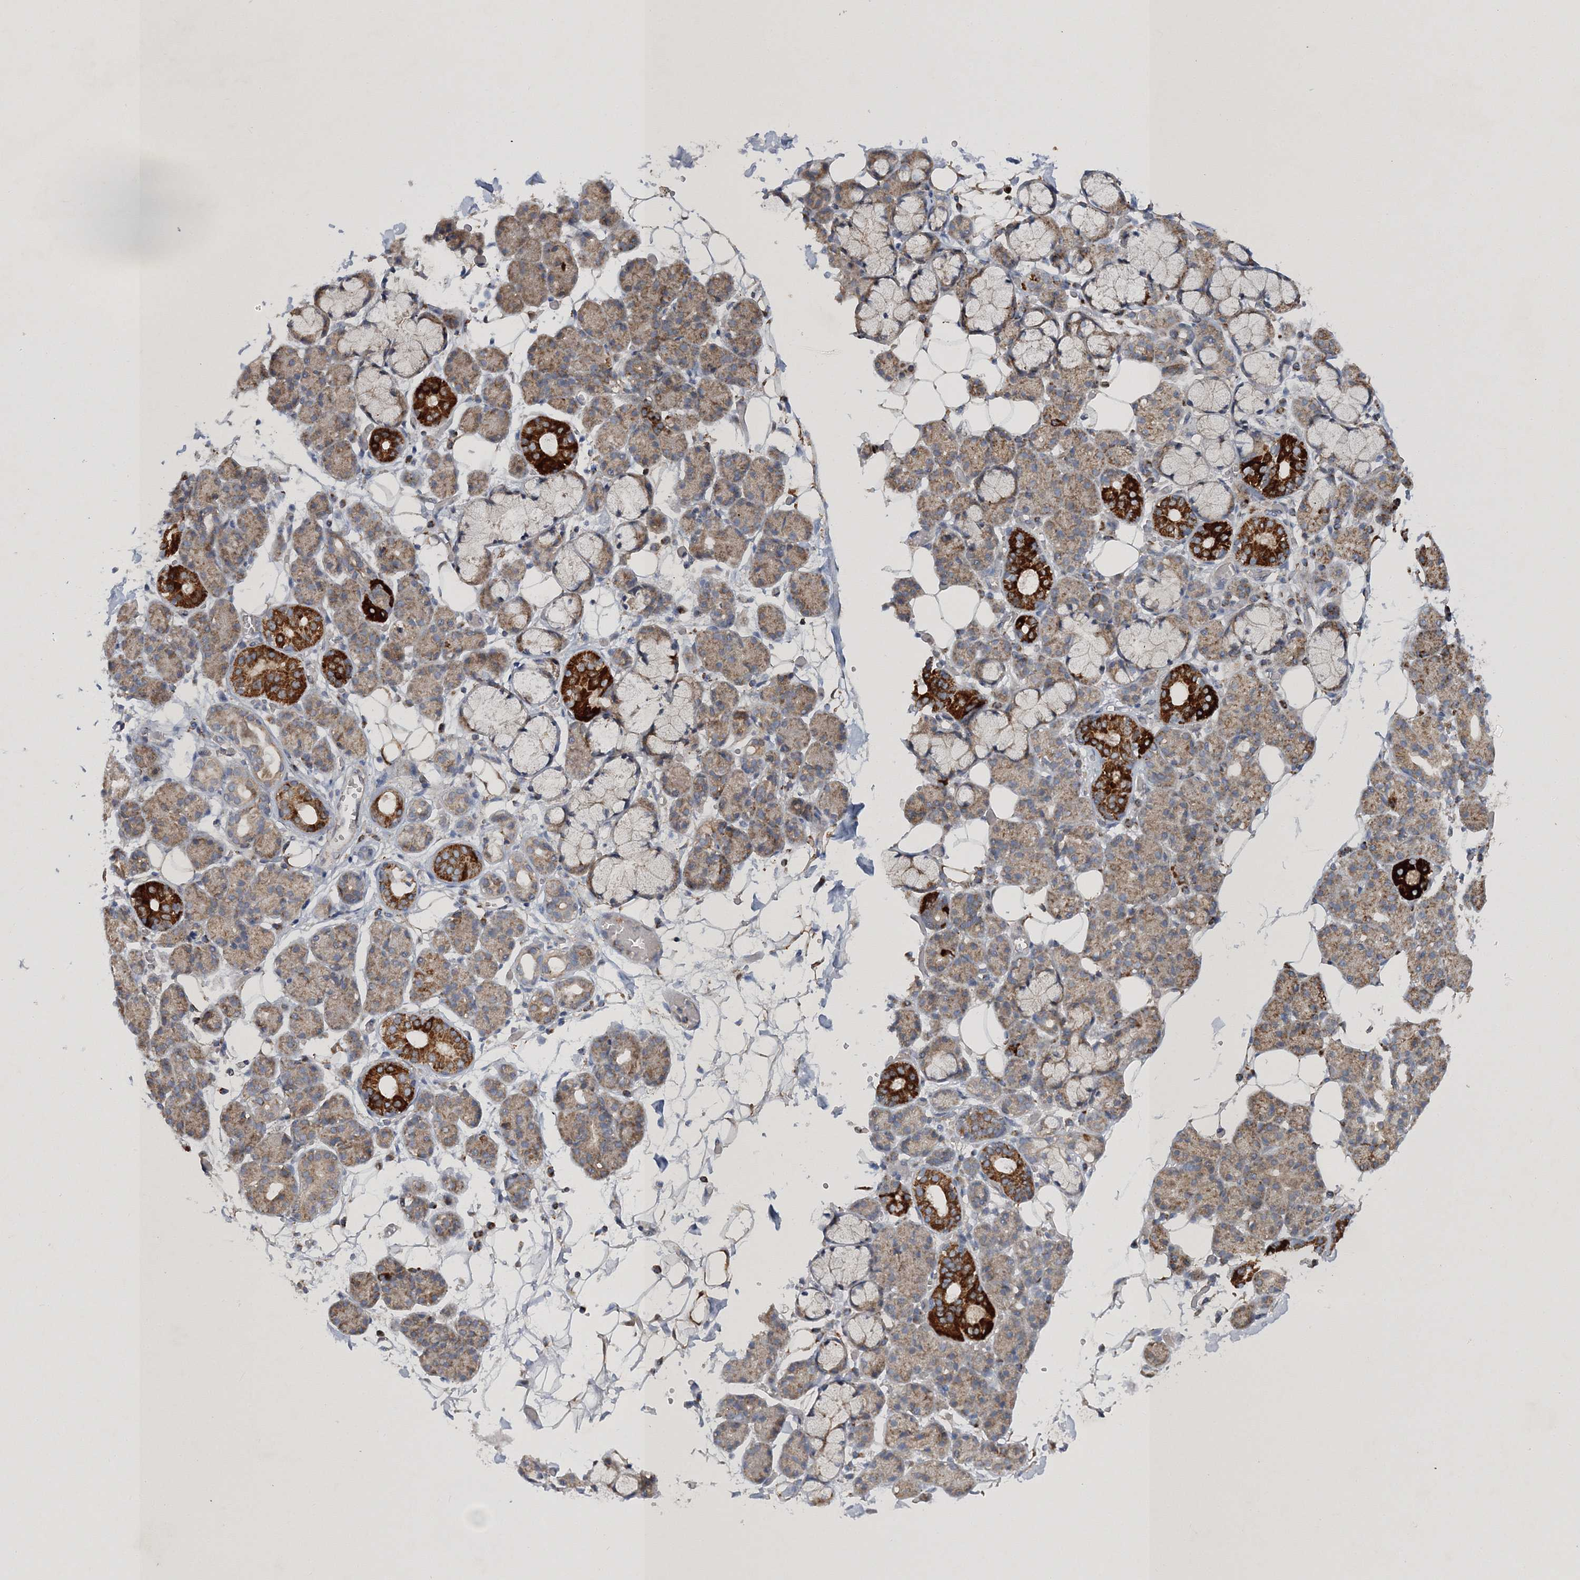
{"staining": {"intensity": "strong", "quantity": "<25%", "location": "cytoplasmic/membranous"}, "tissue": "salivary gland", "cell_type": "Glandular cells", "image_type": "normal", "snomed": [{"axis": "morphology", "description": "Normal tissue, NOS"}, {"axis": "topography", "description": "Salivary gland"}], "caption": "Immunohistochemistry (IHC) staining of normal salivary gland, which shows medium levels of strong cytoplasmic/membranous expression in approximately <25% of glandular cells indicating strong cytoplasmic/membranous protein staining. The staining was performed using DAB (brown) for protein detection and nuclei were counterstained in hematoxylin (blue).", "gene": "SCRN3", "patient": {"sex": "male", "age": 63}}